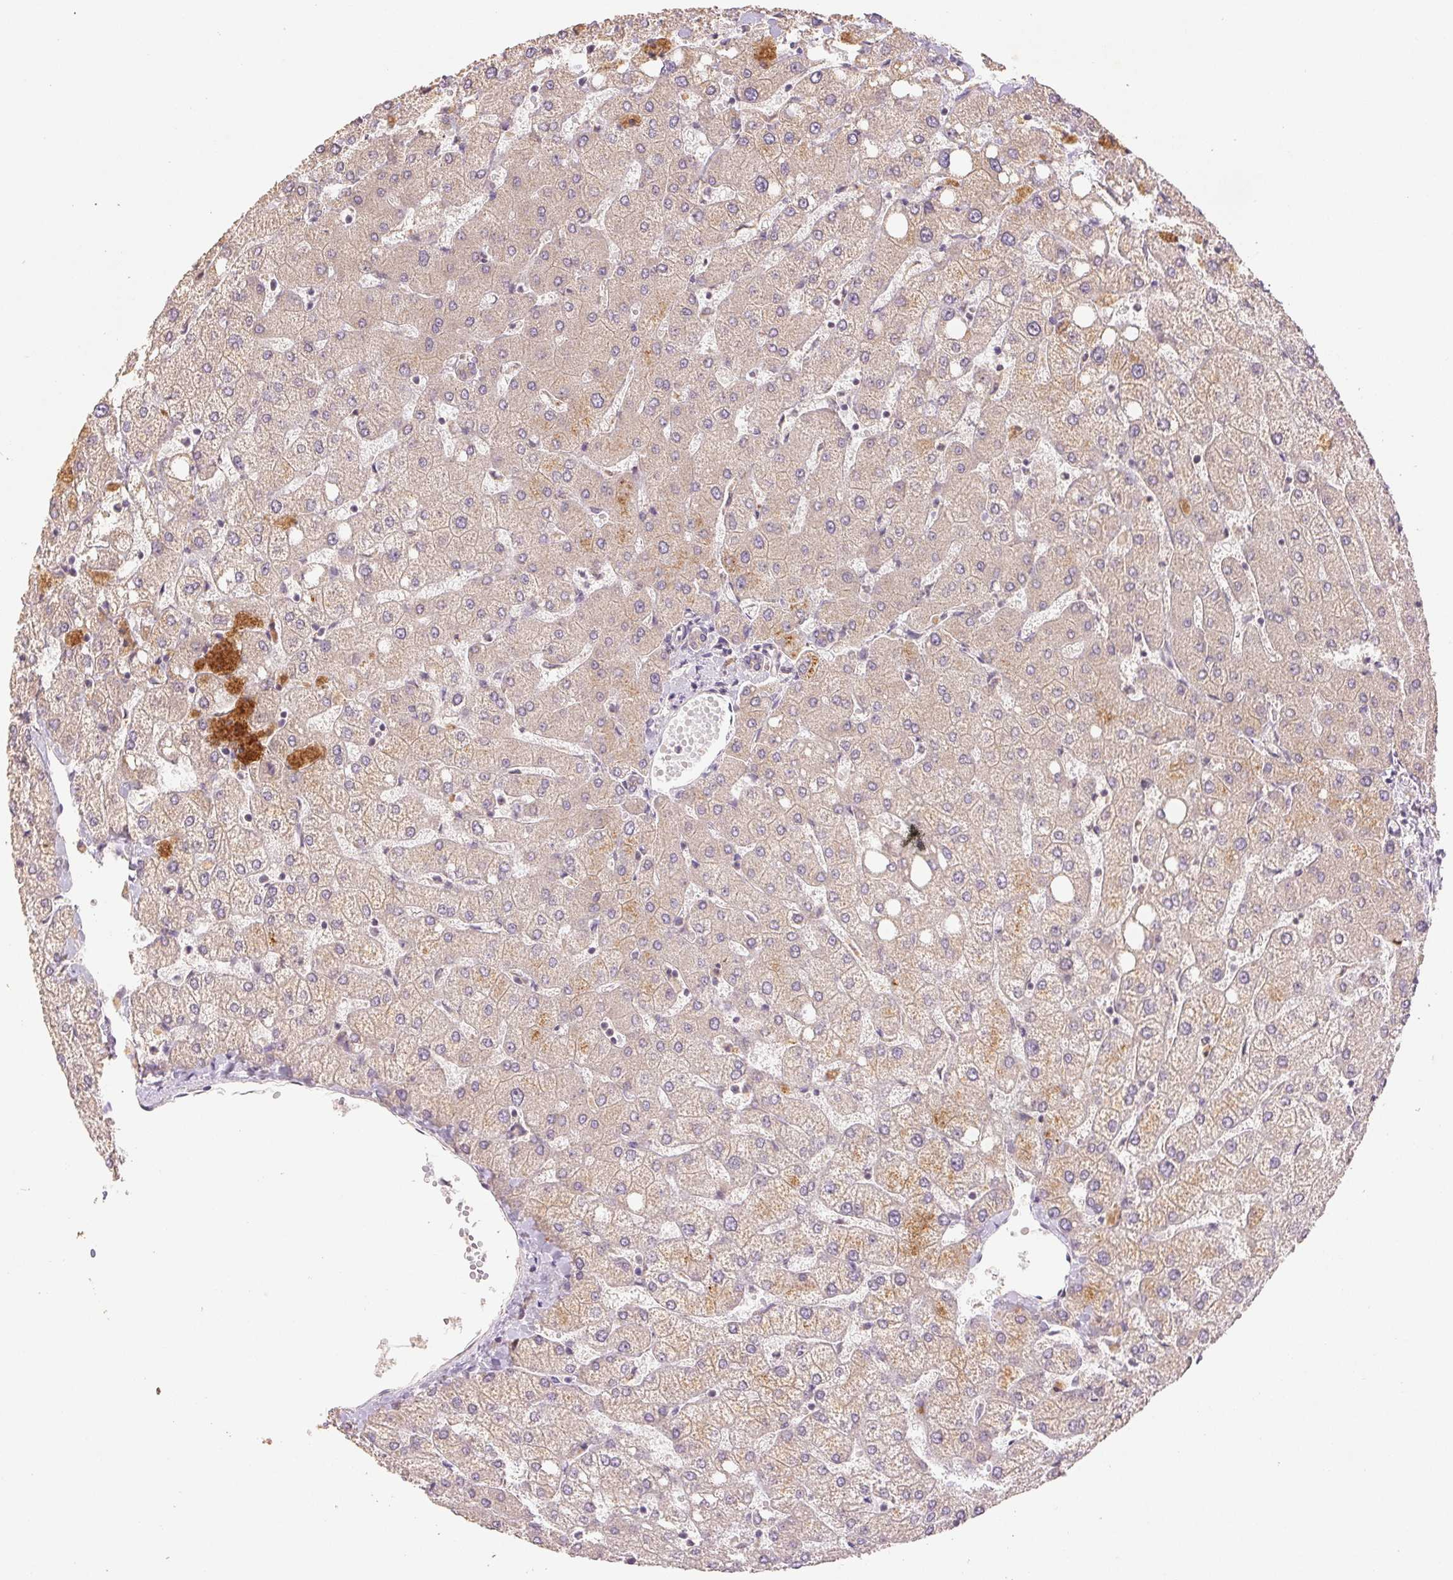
{"staining": {"intensity": "negative", "quantity": "none", "location": "none"}, "tissue": "liver", "cell_type": "Cholangiocytes", "image_type": "normal", "snomed": [{"axis": "morphology", "description": "Normal tissue, NOS"}, {"axis": "topography", "description": "Liver"}], "caption": "Normal liver was stained to show a protein in brown. There is no significant positivity in cholangiocytes. (Brightfield microscopy of DAB (3,3'-diaminobenzidine) IHC at high magnification).", "gene": "YIF1B", "patient": {"sex": "female", "age": 54}}